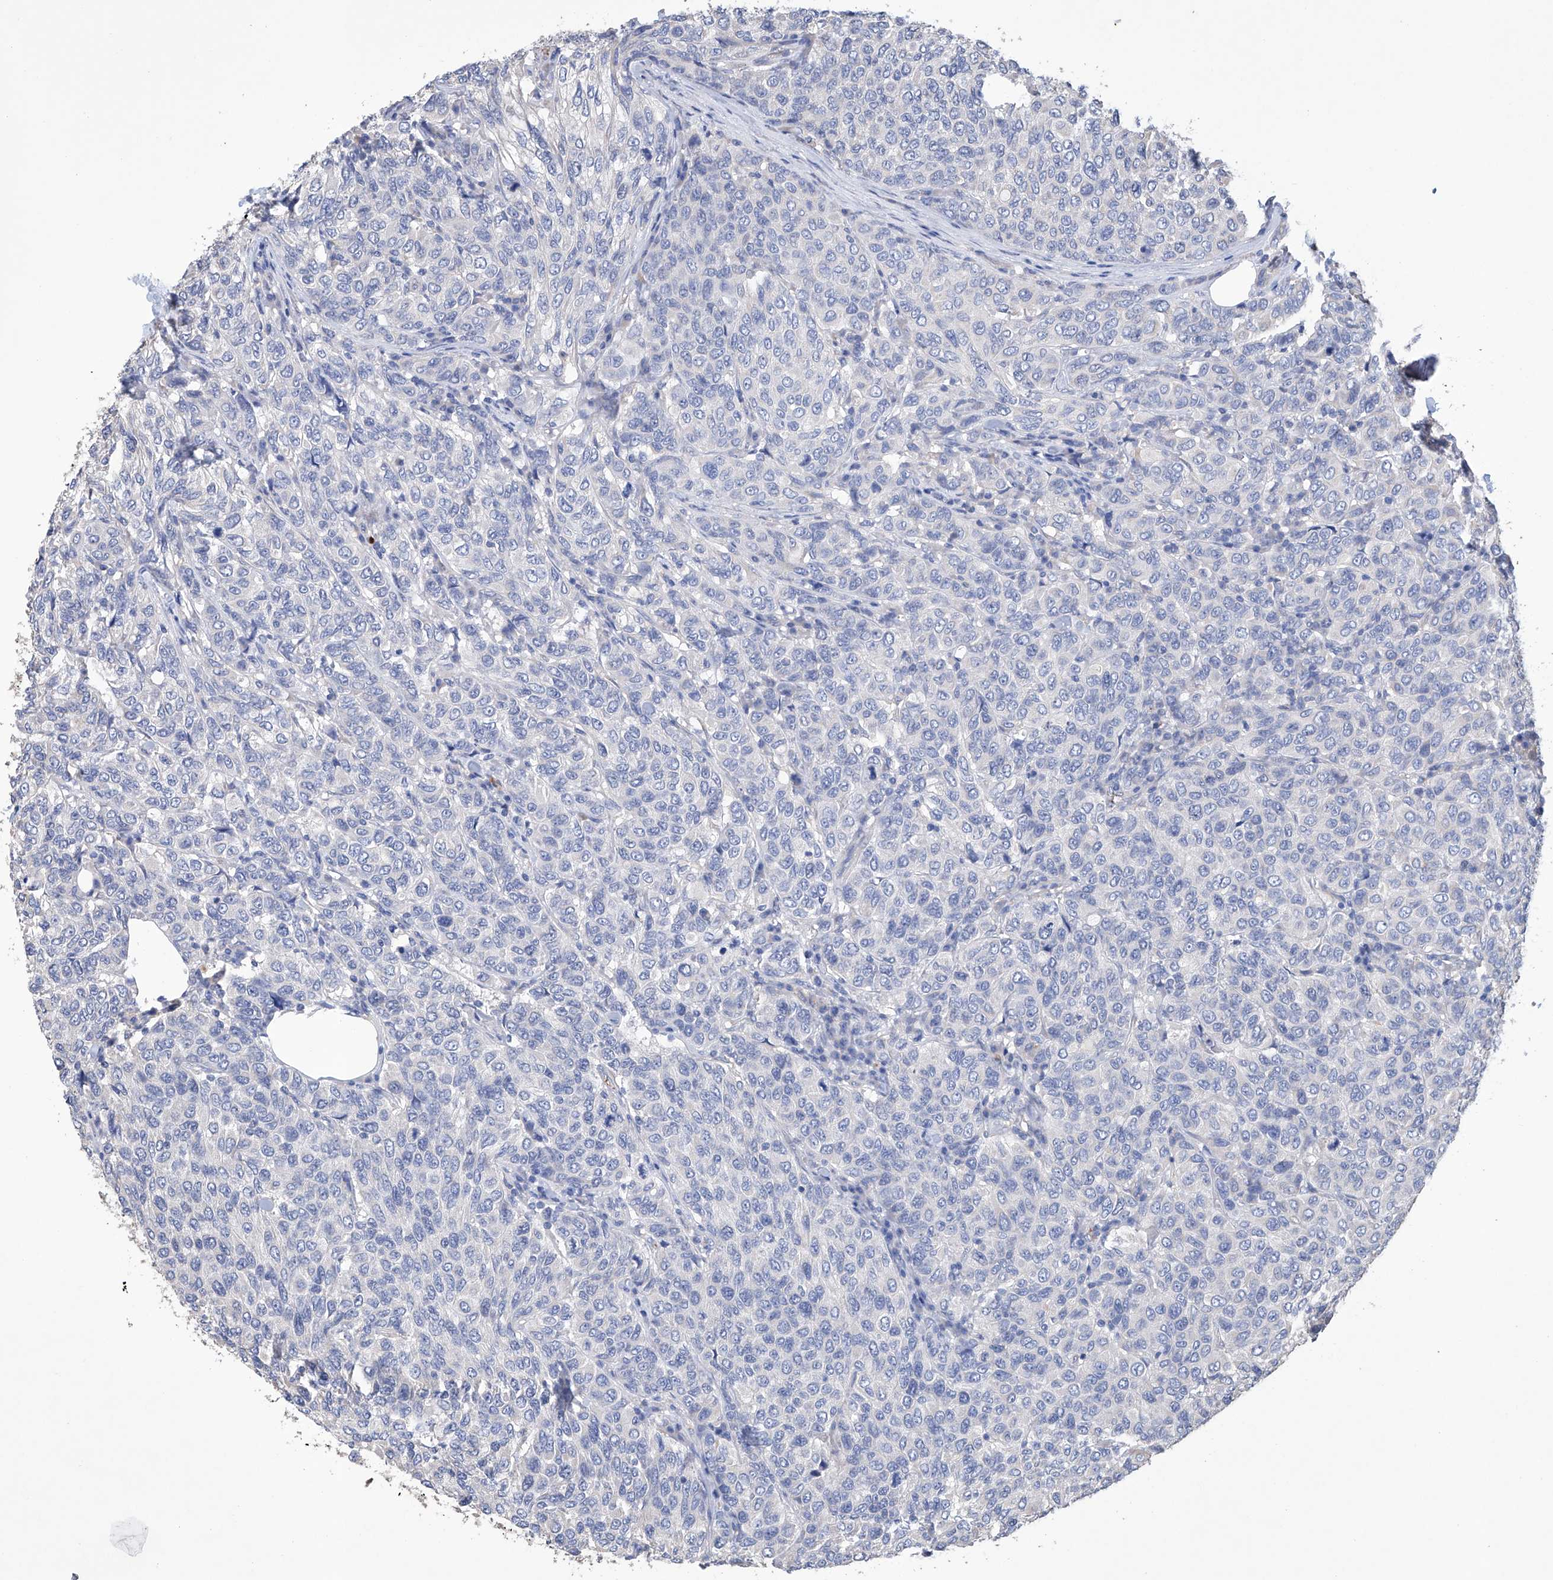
{"staining": {"intensity": "negative", "quantity": "none", "location": "none"}, "tissue": "breast cancer", "cell_type": "Tumor cells", "image_type": "cancer", "snomed": [{"axis": "morphology", "description": "Duct carcinoma"}, {"axis": "topography", "description": "Breast"}], "caption": "Immunohistochemistry (IHC) micrograph of neoplastic tissue: infiltrating ductal carcinoma (breast) stained with DAB demonstrates no significant protein staining in tumor cells.", "gene": "AFG1L", "patient": {"sex": "female", "age": 55}}